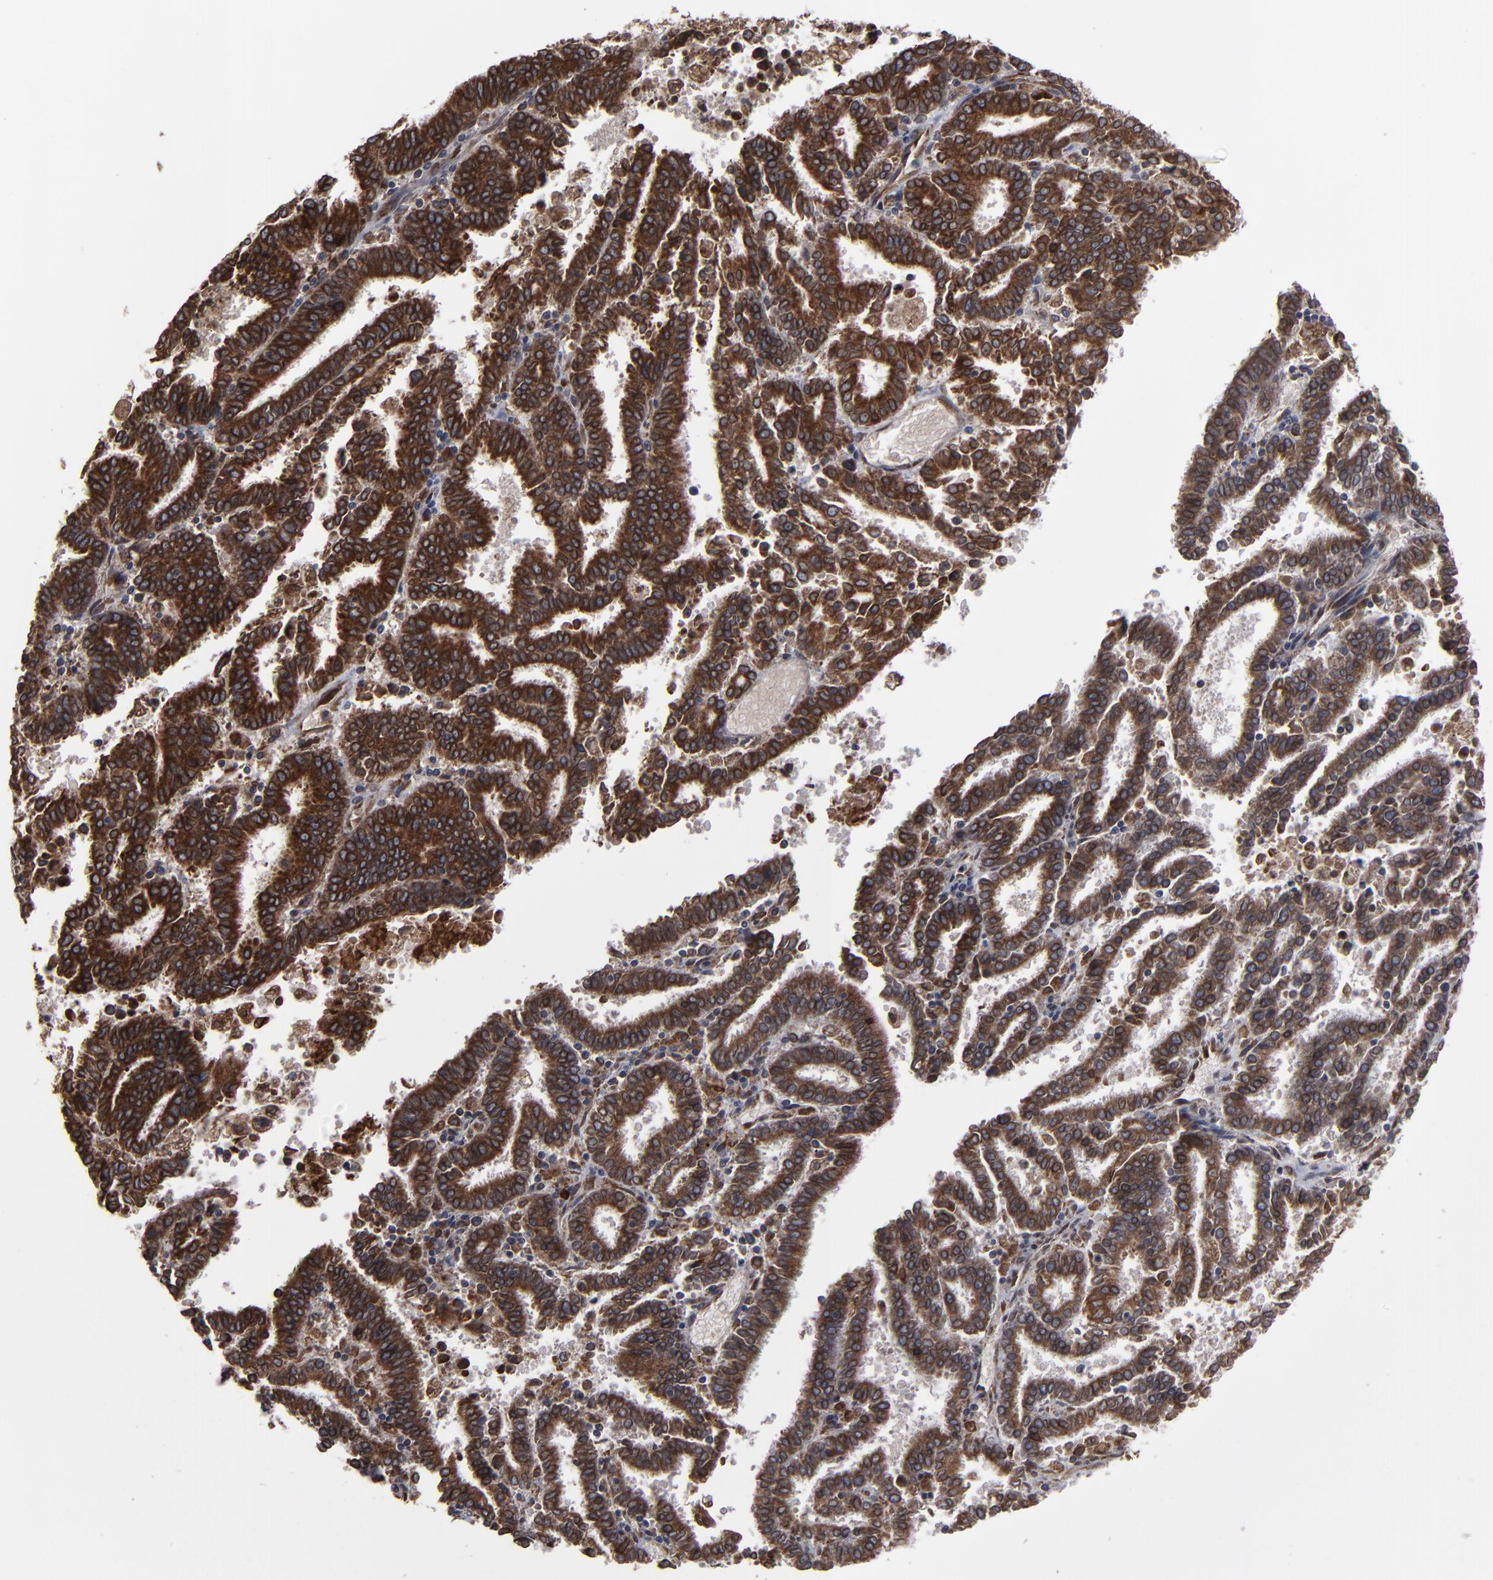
{"staining": {"intensity": "strong", "quantity": ">75%", "location": "cytoplasmic/membranous"}, "tissue": "endometrial cancer", "cell_type": "Tumor cells", "image_type": "cancer", "snomed": [{"axis": "morphology", "description": "Adenocarcinoma, NOS"}, {"axis": "topography", "description": "Uterus"}], "caption": "Immunohistochemistry of human adenocarcinoma (endometrial) exhibits high levels of strong cytoplasmic/membranous expression in about >75% of tumor cells.", "gene": "CNIH1", "patient": {"sex": "female", "age": 83}}